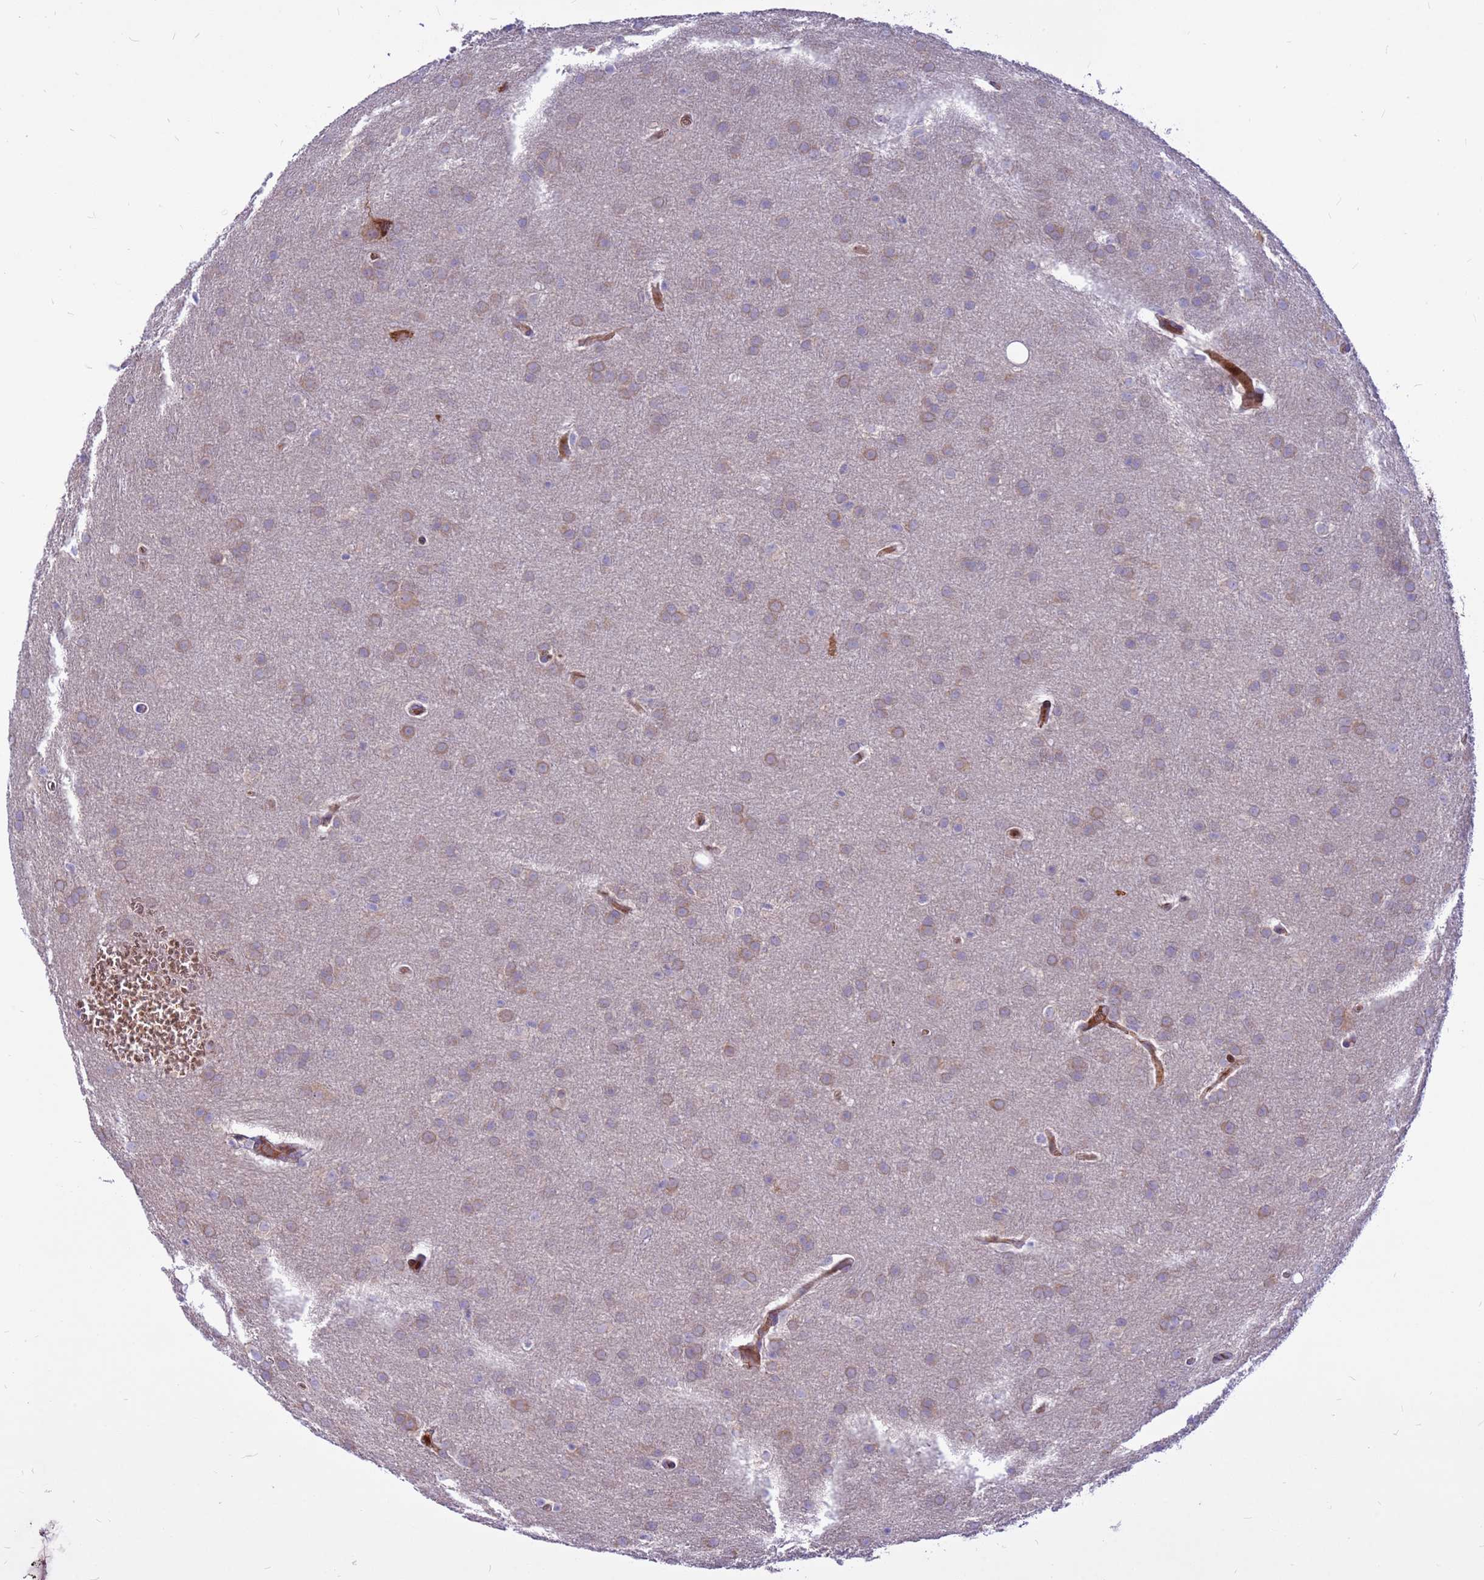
{"staining": {"intensity": "weak", "quantity": "<25%", "location": "cytoplasmic/membranous"}, "tissue": "glioma", "cell_type": "Tumor cells", "image_type": "cancer", "snomed": [{"axis": "morphology", "description": "Glioma, malignant, Low grade"}, {"axis": "topography", "description": "Brain"}], "caption": "Immunohistochemistry of malignant glioma (low-grade) exhibits no positivity in tumor cells.", "gene": "ZNF669", "patient": {"sex": "female", "age": 32}}